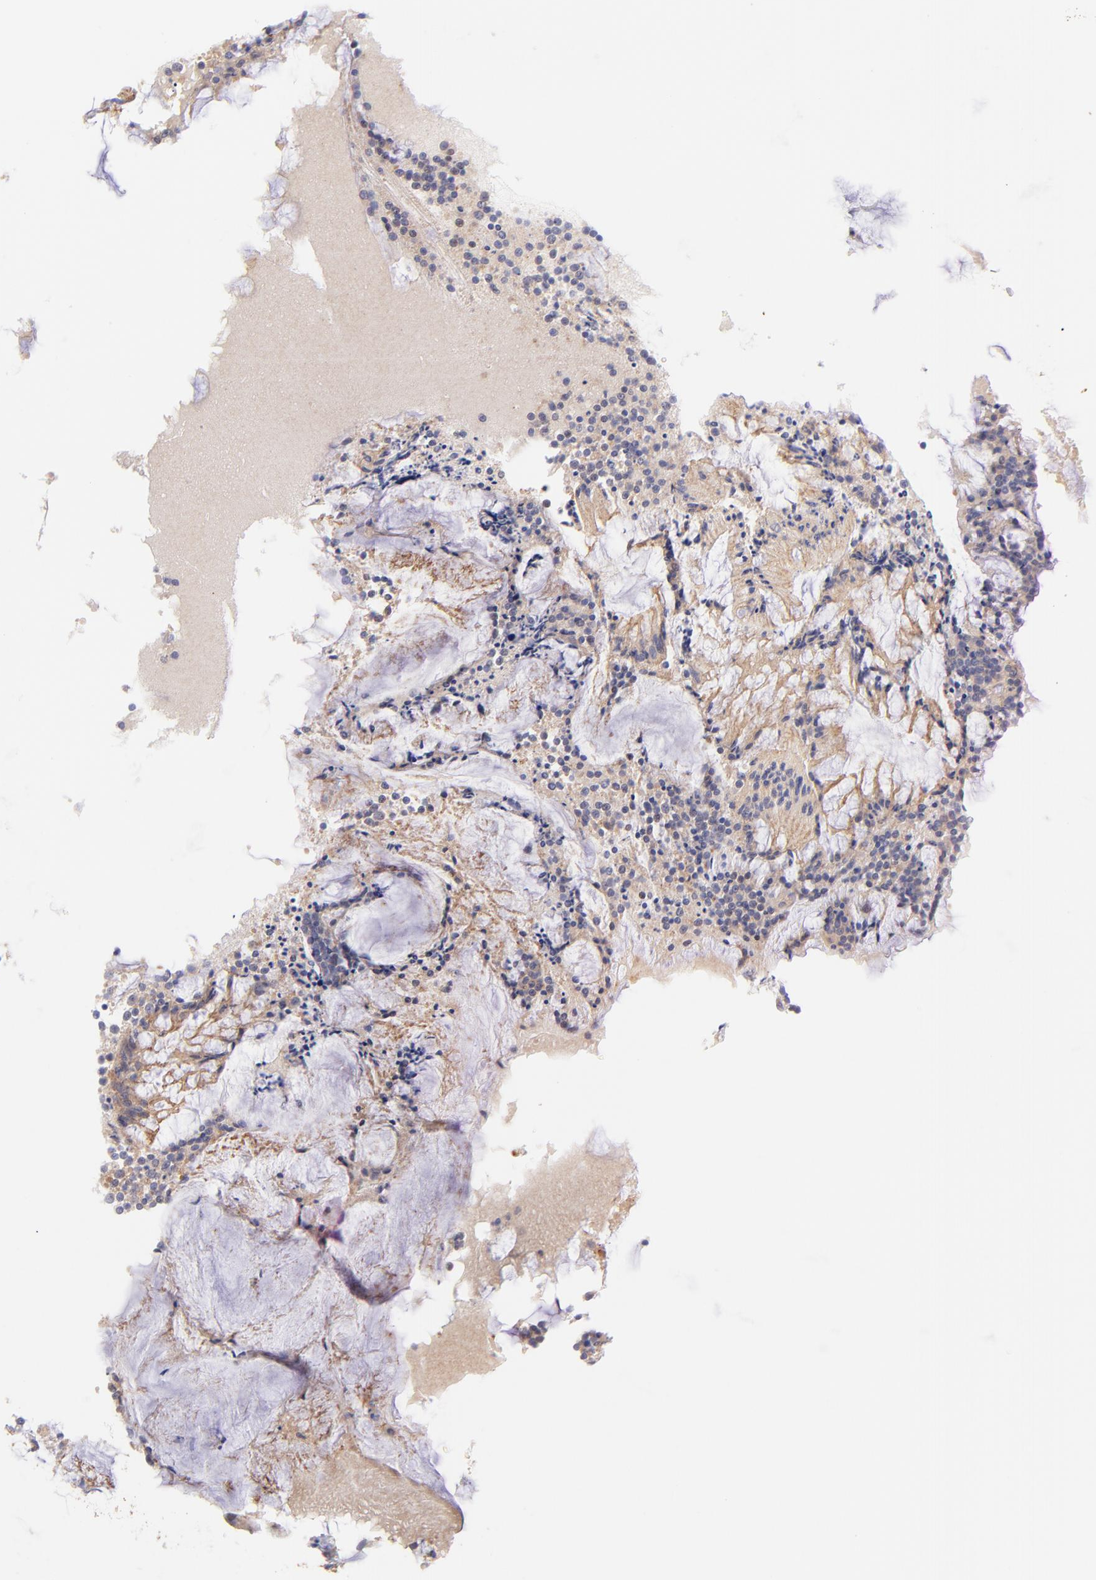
{"staining": {"intensity": "weak", "quantity": ">75%", "location": "cytoplasmic/membranous"}, "tissue": "appendix", "cell_type": "Glandular cells", "image_type": "normal", "snomed": [{"axis": "morphology", "description": "Normal tissue, NOS"}, {"axis": "topography", "description": "Appendix"}], "caption": "Immunohistochemistry (IHC) histopathology image of benign human appendix stained for a protein (brown), which shows low levels of weak cytoplasmic/membranous positivity in approximately >75% of glandular cells.", "gene": "PBDC1", "patient": {"sex": "female", "age": 66}}